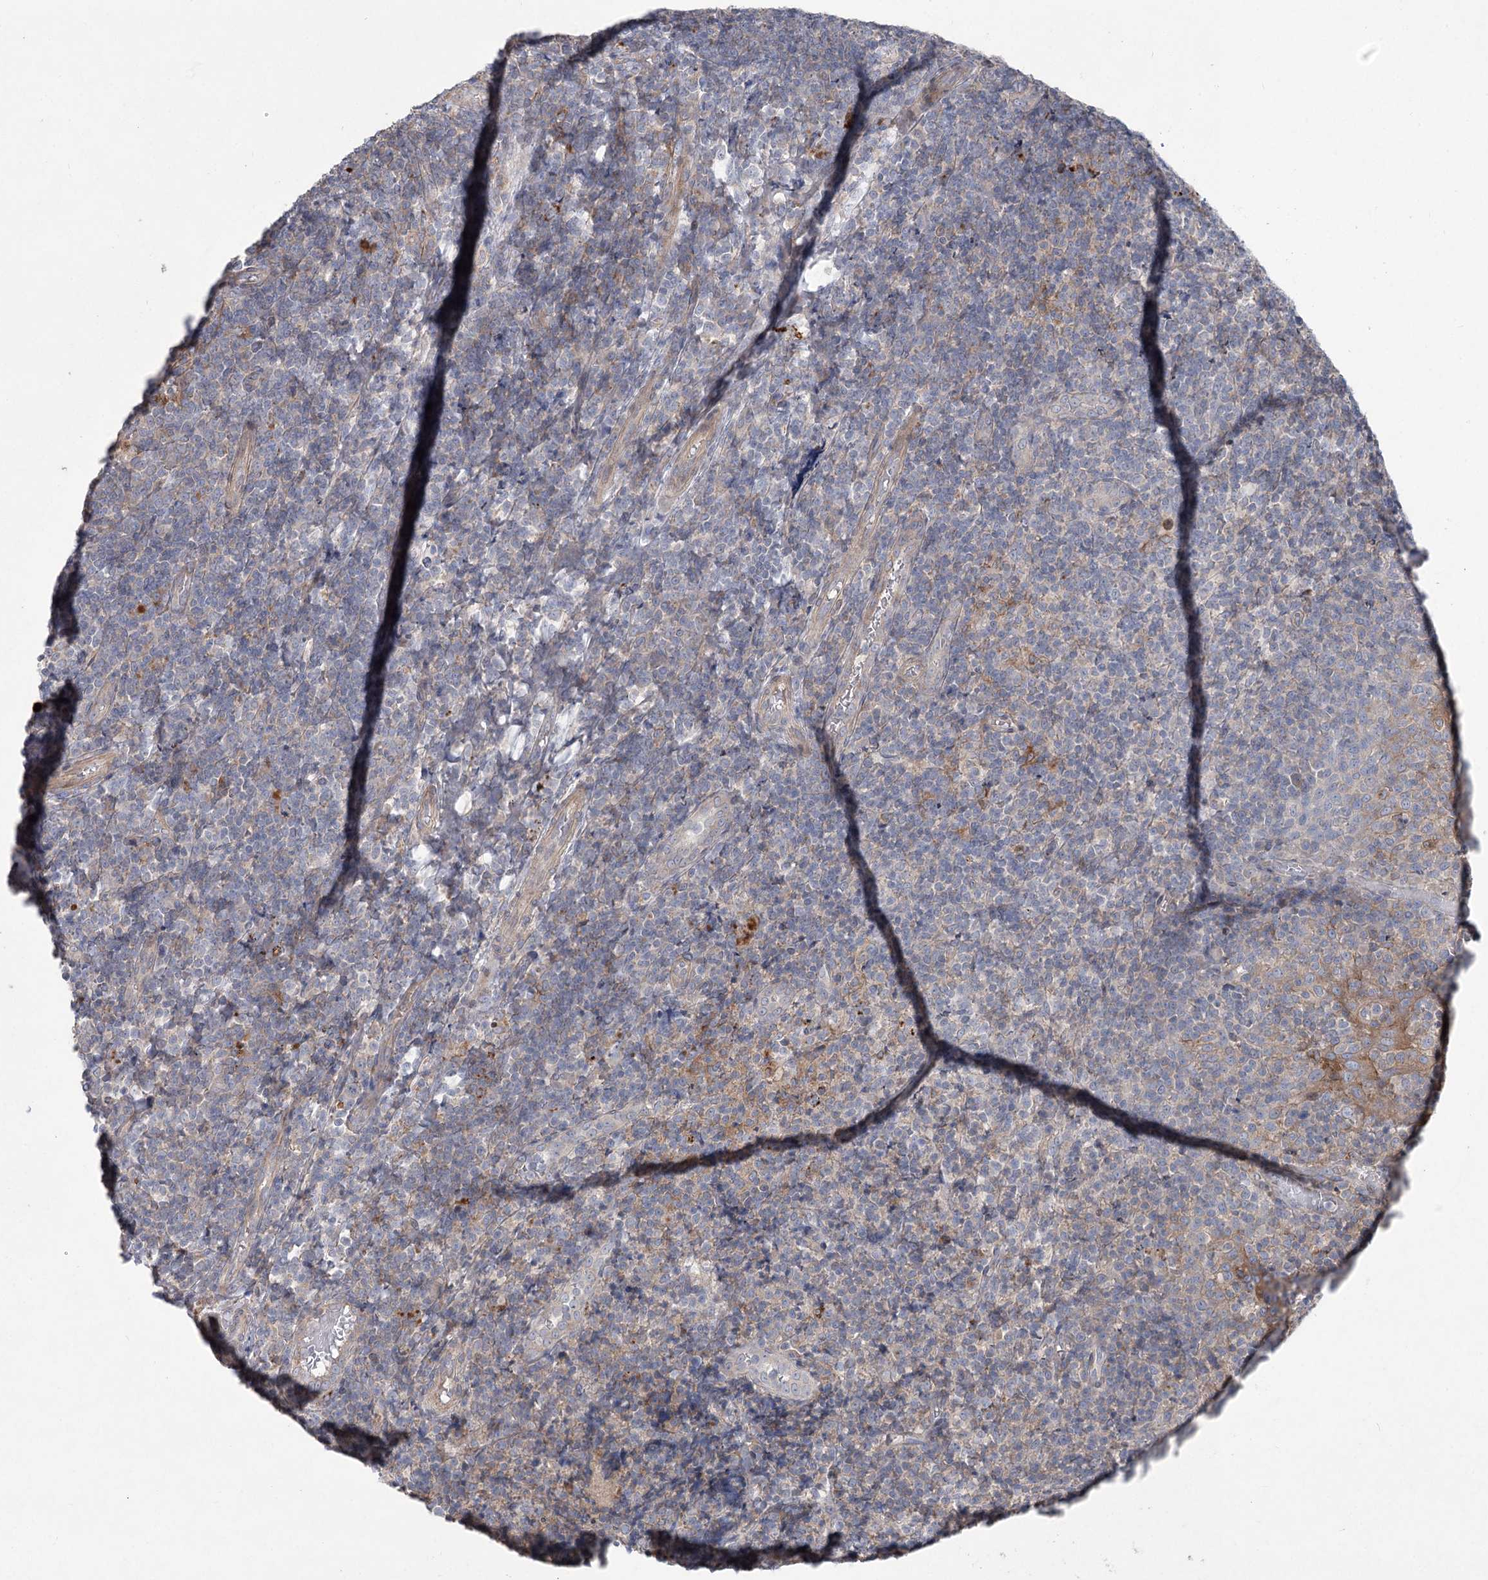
{"staining": {"intensity": "negative", "quantity": "none", "location": "none"}, "tissue": "tonsil", "cell_type": "Non-germinal center cells", "image_type": "normal", "snomed": [{"axis": "morphology", "description": "Normal tissue, NOS"}, {"axis": "topography", "description": "Tonsil"}], "caption": "Immunohistochemical staining of benign human tonsil exhibits no significant expression in non-germinal center cells. (DAB immunohistochemistry (IHC) visualized using brightfield microscopy, high magnification).", "gene": "SCN11A", "patient": {"sex": "female", "age": 19}}